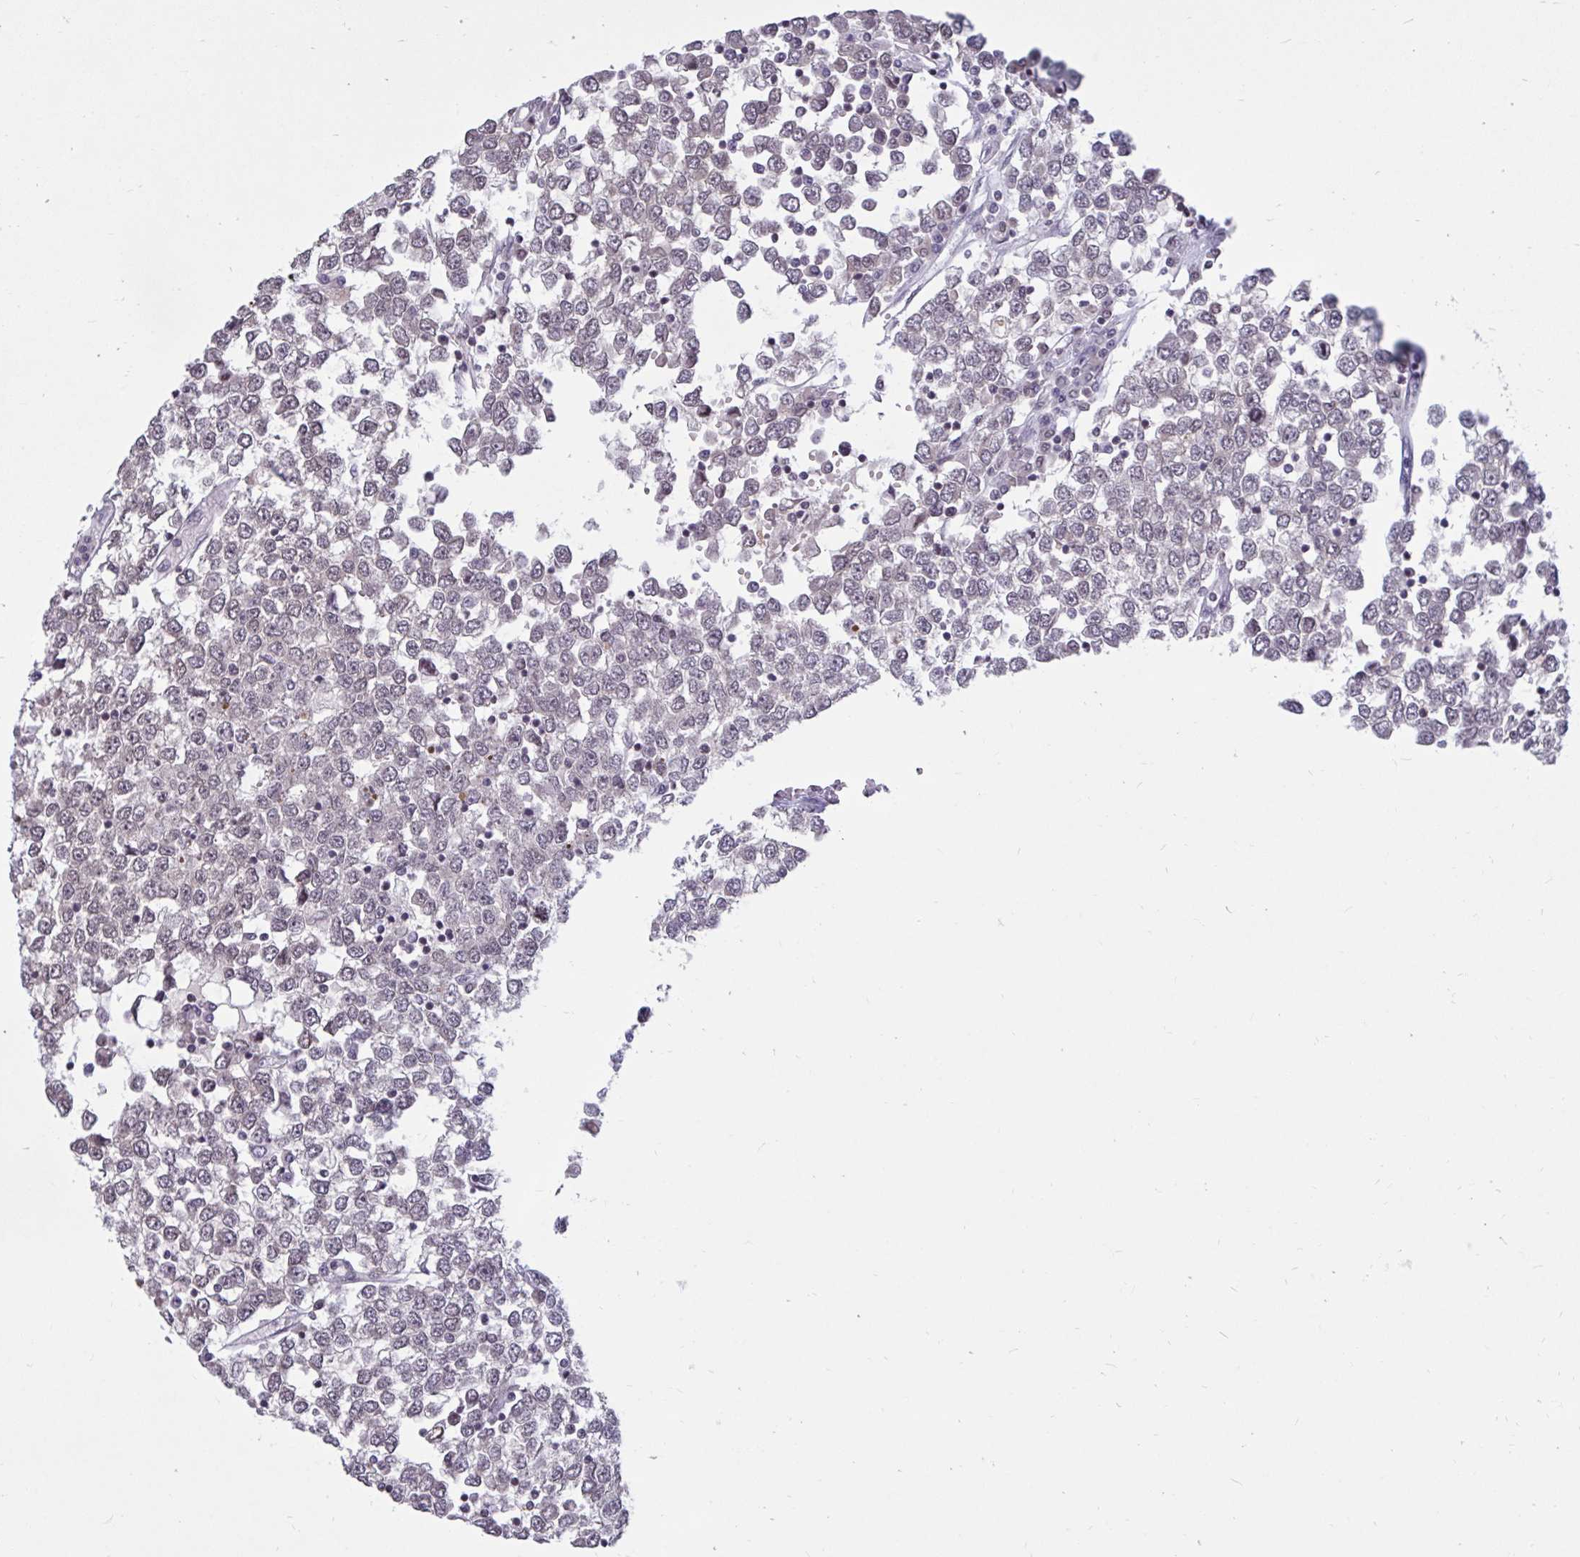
{"staining": {"intensity": "weak", "quantity": "25%-75%", "location": "cytoplasmic/membranous,nuclear"}, "tissue": "testis cancer", "cell_type": "Tumor cells", "image_type": "cancer", "snomed": [{"axis": "morphology", "description": "Seminoma, NOS"}, {"axis": "topography", "description": "Testis"}], "caption": "Tumor cells show low levels of weak cytoplasmic/membranous and nuclear positivity in about 25%-75% of cells in human testis seminoma.", "gene": "ARPP19", "patient": {"sex": "male", "age": 65}}